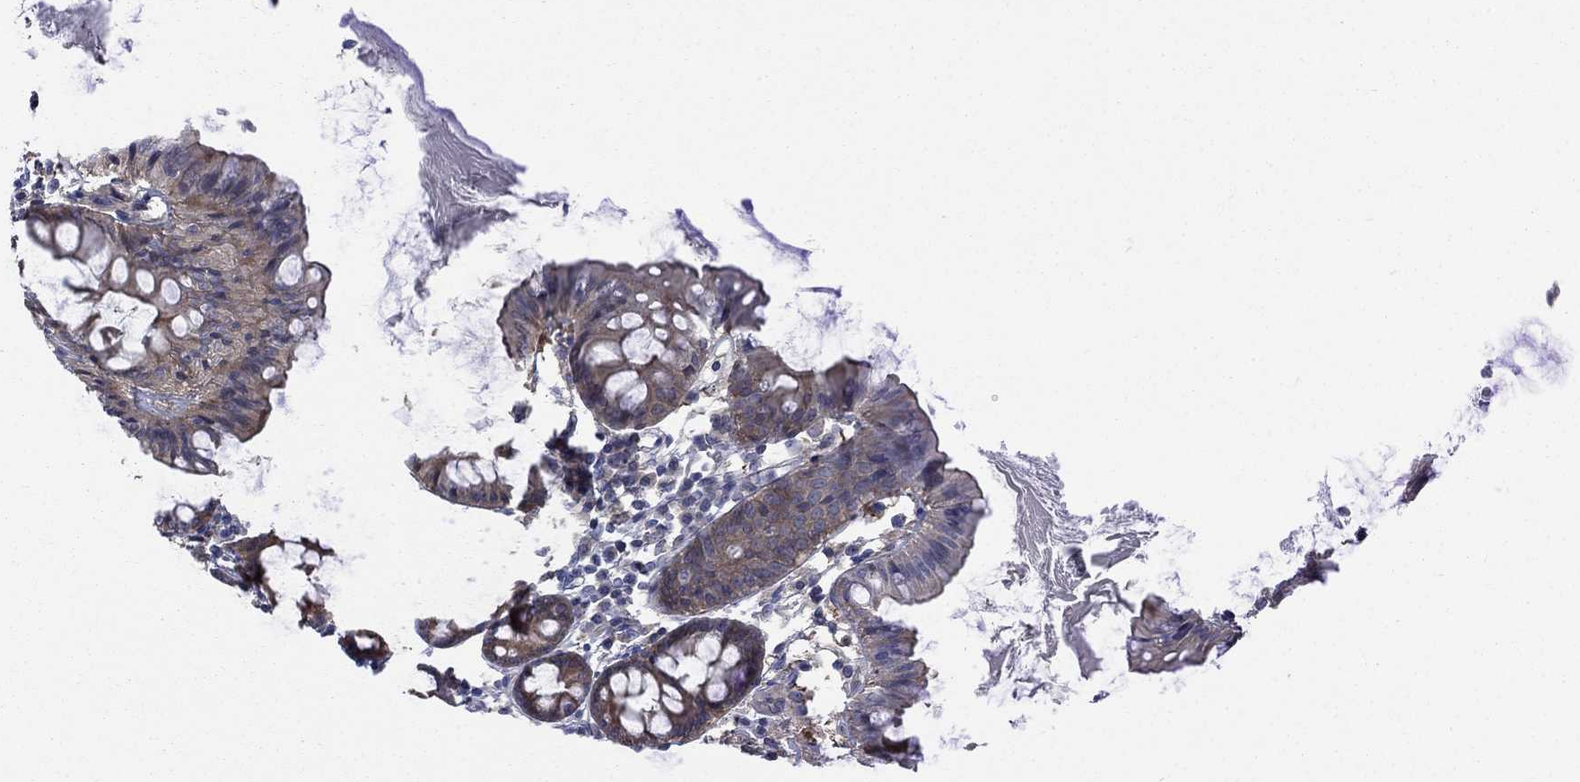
{"staining": {"intensity": "moderate", "quantity": ">75%", "location": "cytoplasmic/membranous"}, "tissue": "colon", "cell_type": "Endothelial cells", "image_type": "normal", "snomed": [{"axis": "morphology", "description": "Normal tissue, NOS"}, {"axis": "topography", "description": "Colon"}], "caption": "Immunohistochemistry micrograph of benign colon: colon stained using immunohistochemistry (IHC) shows medium levels of moderate protein expression localized specifically in the cytoplasmic/membranous of endothelial cells, appearing as a cytoplasmic/membranous brown color.", "gene": "PDZD2", "patient": {"sex": "female", "age": 84}}